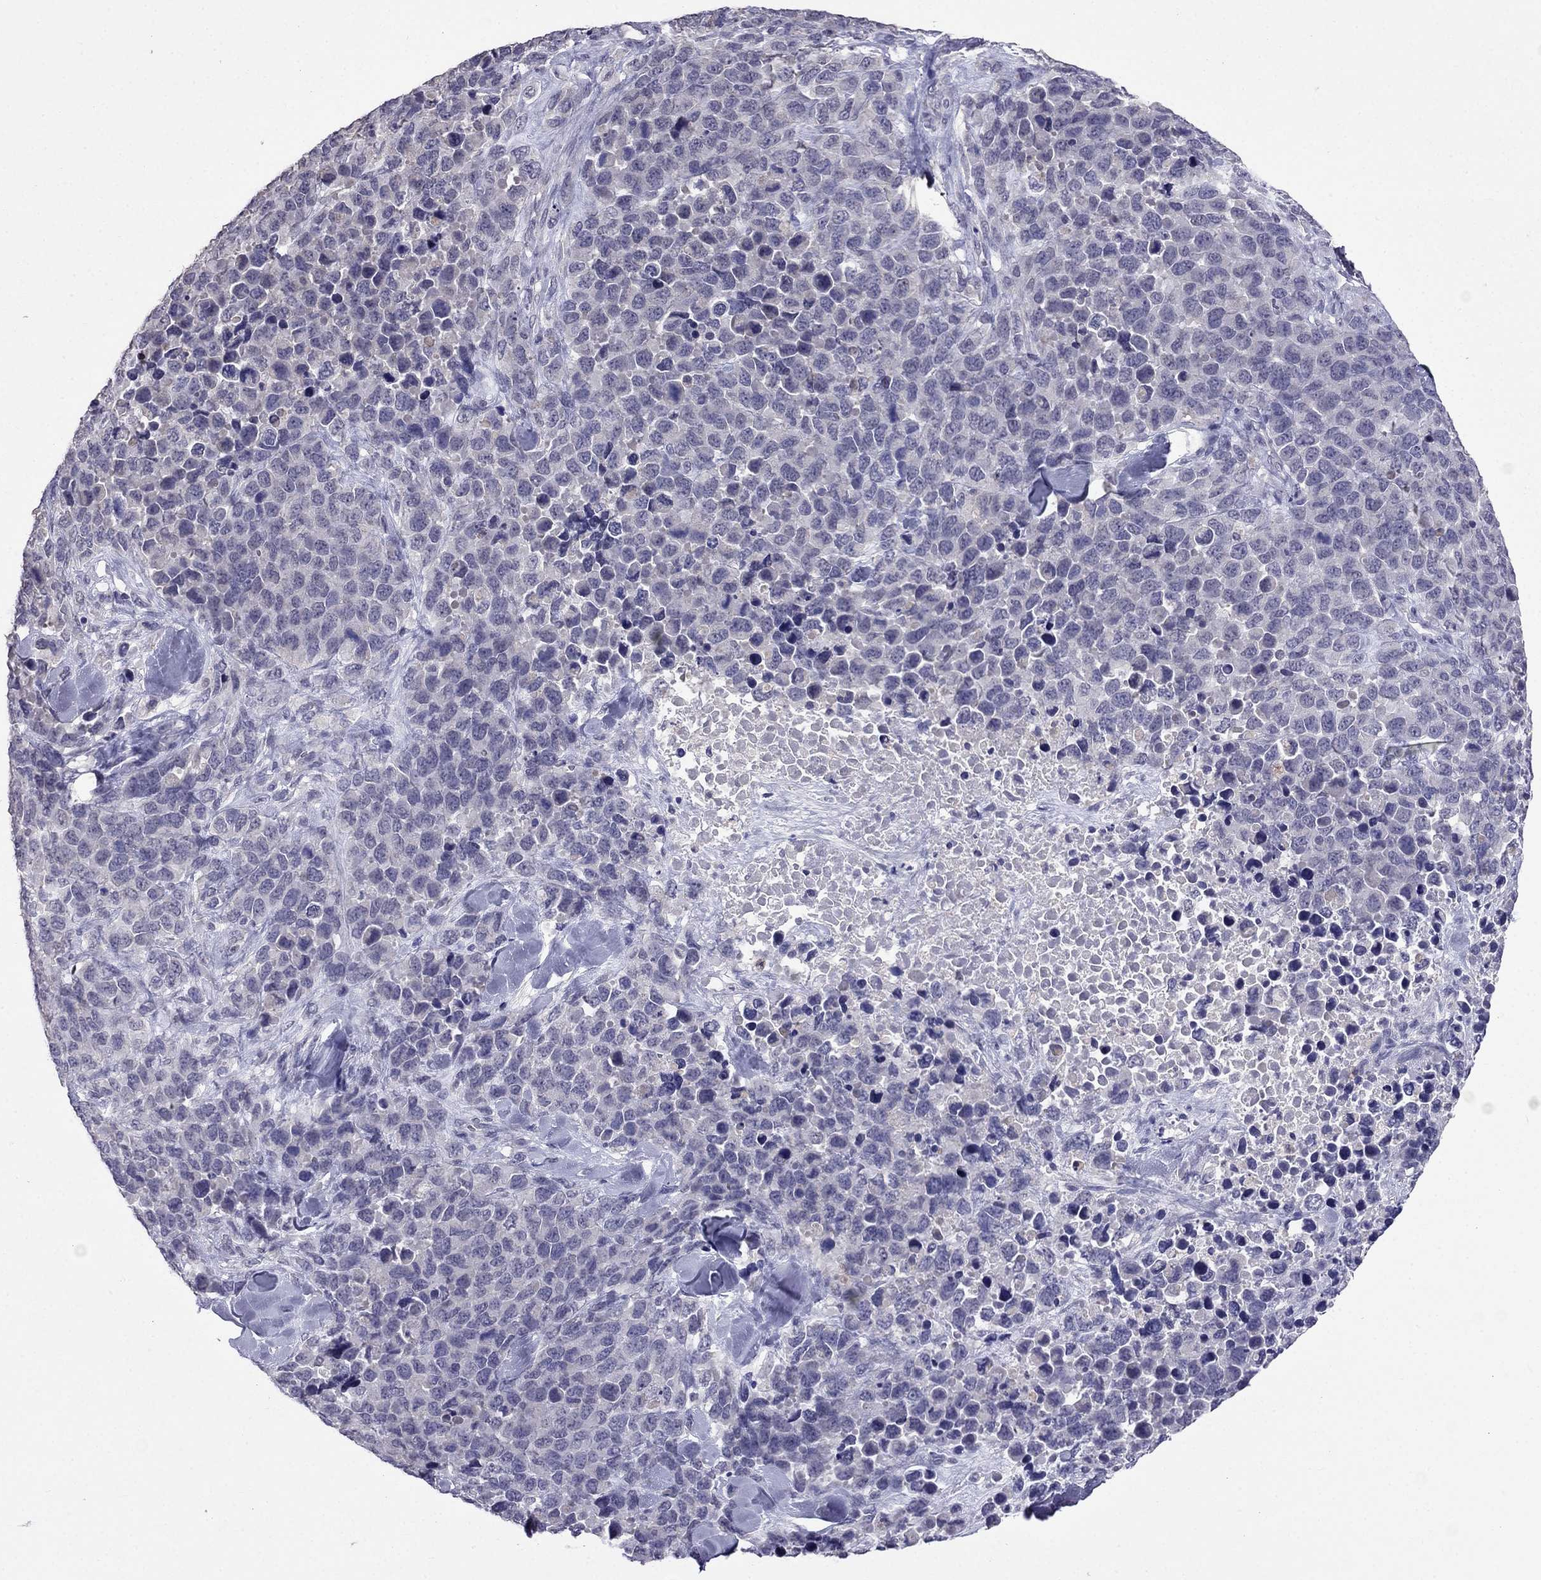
{"staining": {"intensity": "negative", "quantity": "none", "location": "none"}, "tissue": "melanoma", "cell_type": "Tumor cells", "image_type": "cancer", "snomed": [{"axis": "morphology", "description": "Malignant melanoma, Metastatic site"}, {"axis": "topography", "description": "Skin"}], "caption": "Tumor cells are negative for brown protein staining in melanoma.", "gene": "AQP9", "patient": {"sex": "male", "age": 84}}